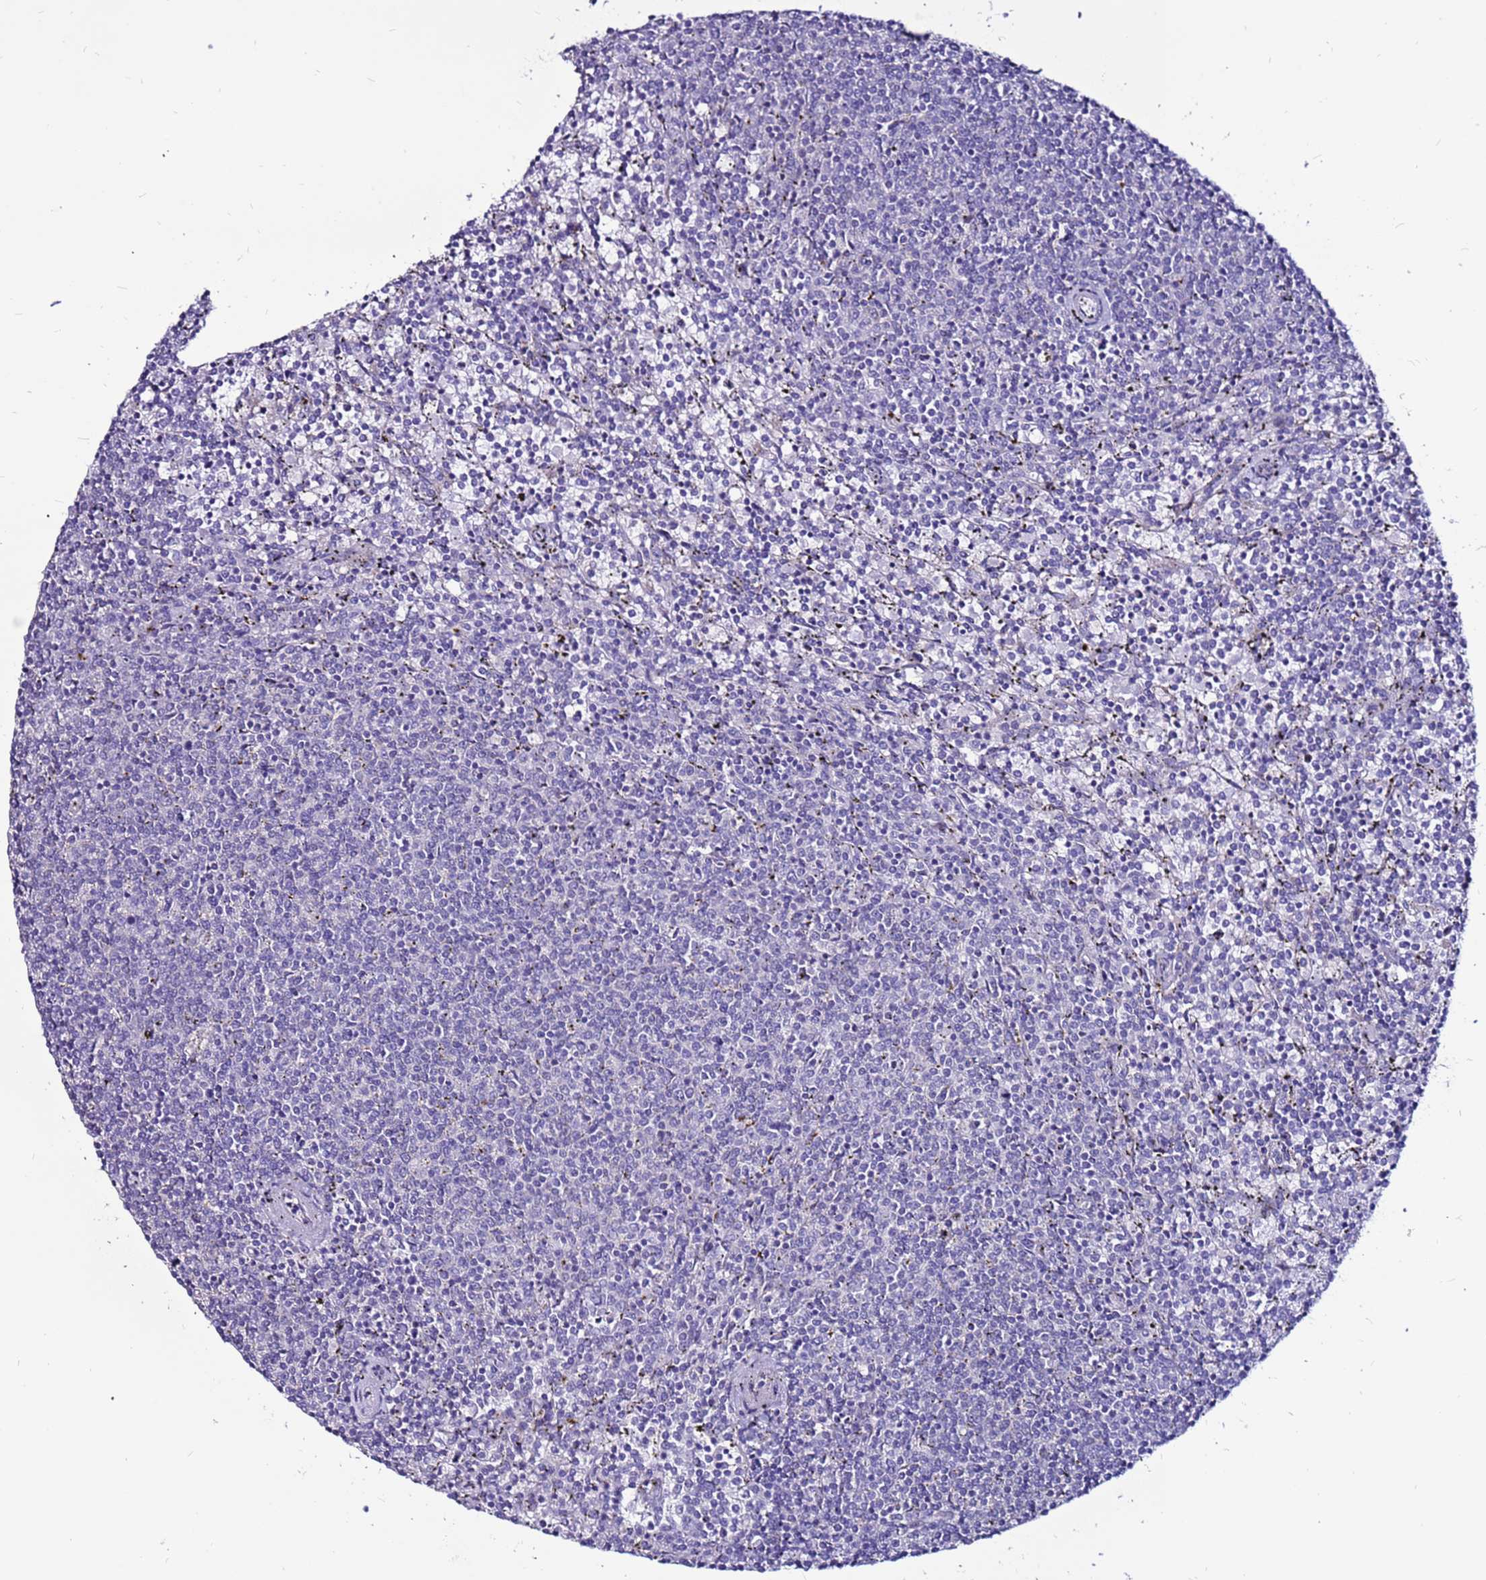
{"staining": {"intensity": "negative", "quantity": "none", "location": "none"}, "tissue": "lymphoma", "cell_type": "Tumor cells", "image_type": "cancer", "snomed": [{"axis": "morphology", "description": "Malignant lymphoma, non-Hodgkin's type, Low grade"}, {"axis": "topography", "description": "Spleen"}], "caption": "A photomicrograph of human lymphoma is negative for staining in tumor cells.", "gene": "SLC44A3", "patient": {"sex": "female", "age": 50}}